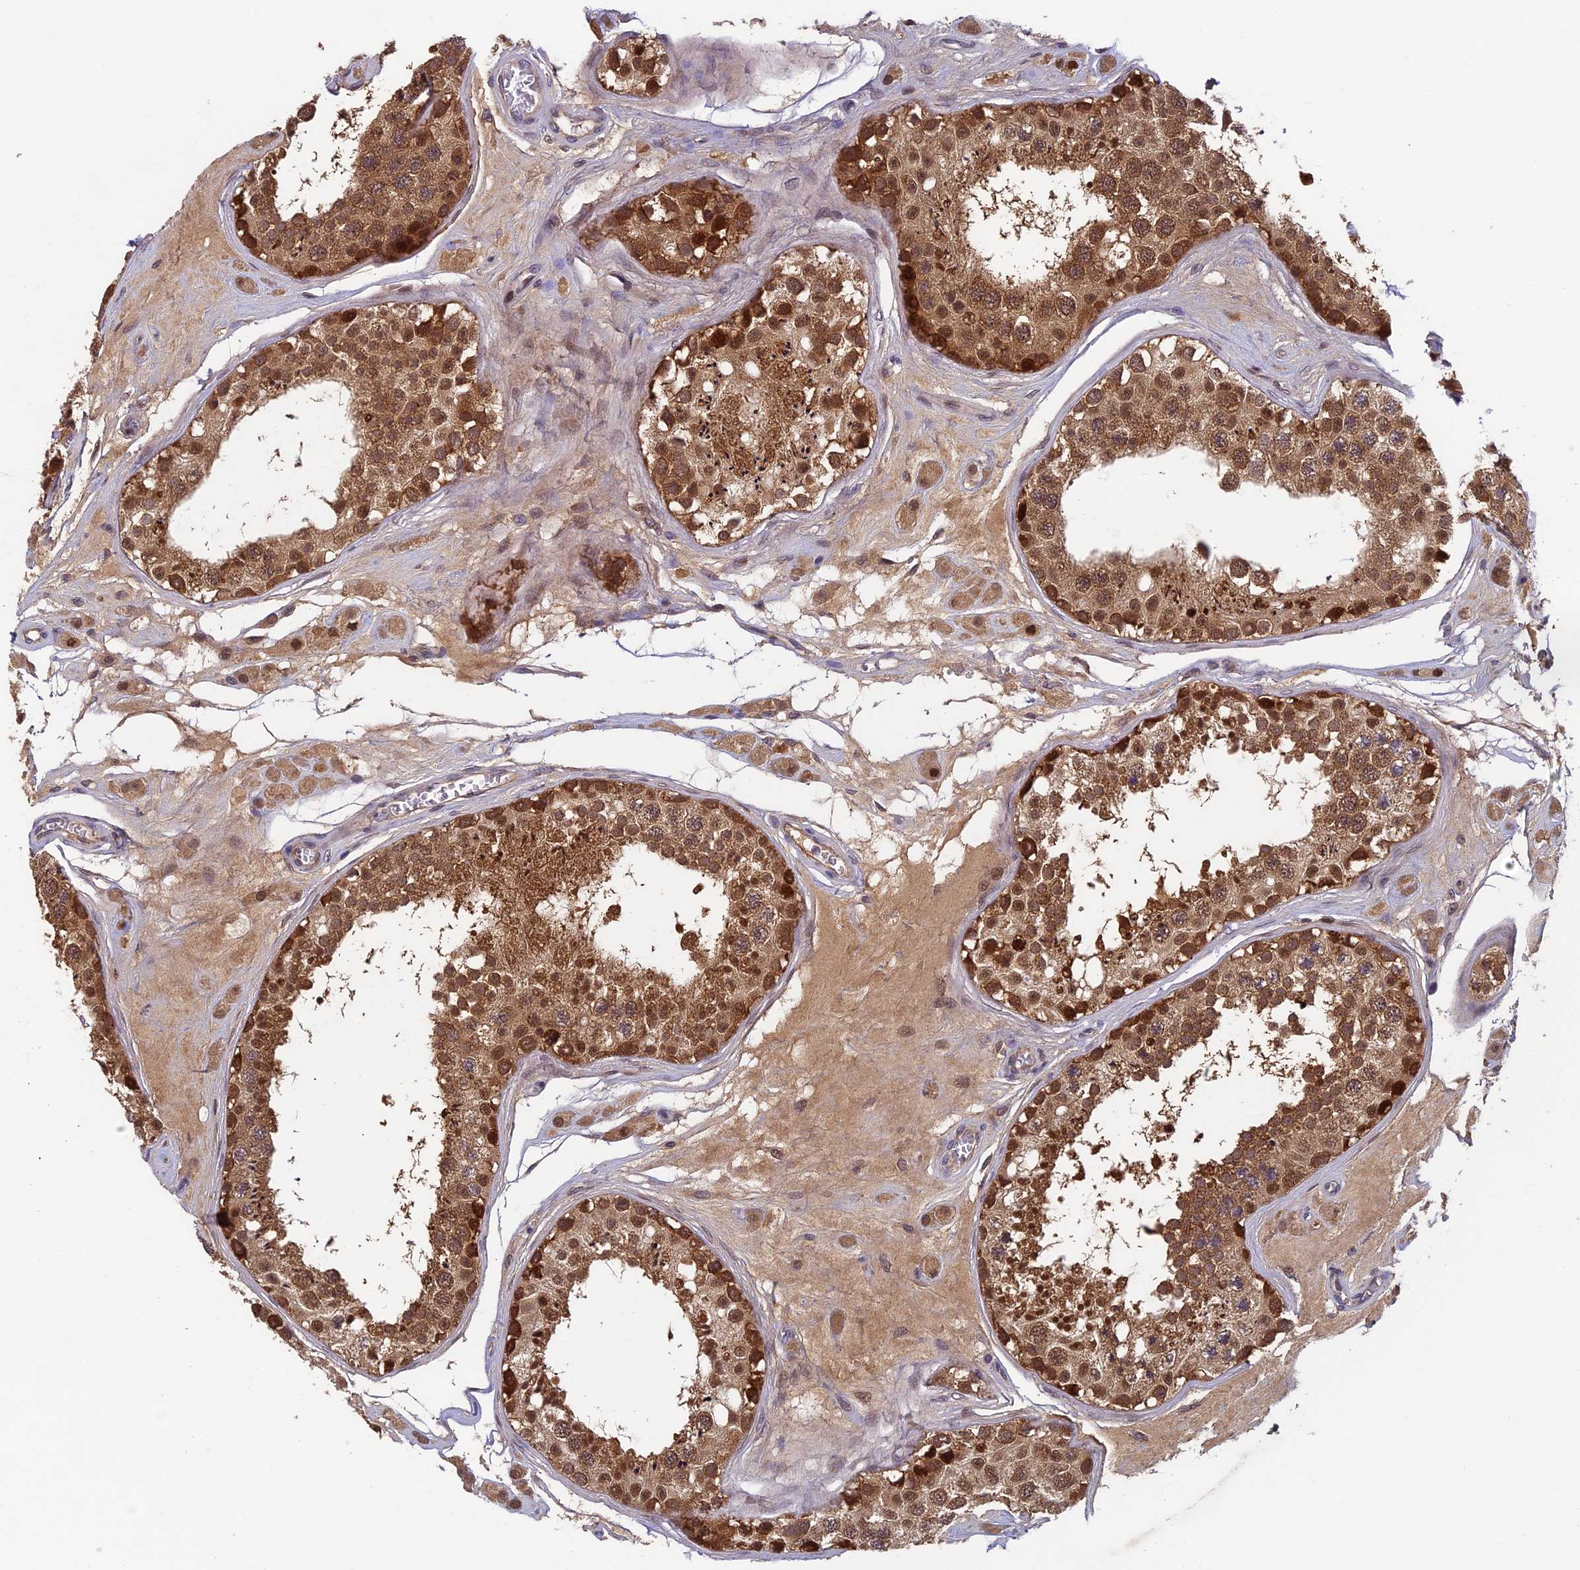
{"staining": {"intensity": "strong", "quantity": ">75%", "location": "cytoplasmic/membranous,nuclear"}, "tissue": "testis", "cell_type": "Cells in seminiferous ducts", "image_type": "normal", "snomed": [{"axis": "morphology", "description": "Normal tissue, NOS"}, {"axis": "topography", "description": "Testis"}], "caption": "Immunohistochemical staining of benign human testis reveals strong cytoplasmic/membranous,nuclear protein expression in about >75% of cells in seminiferous ducts.", "gene": "CCDC15", "patient": {"sex": "male", "age": 25}}